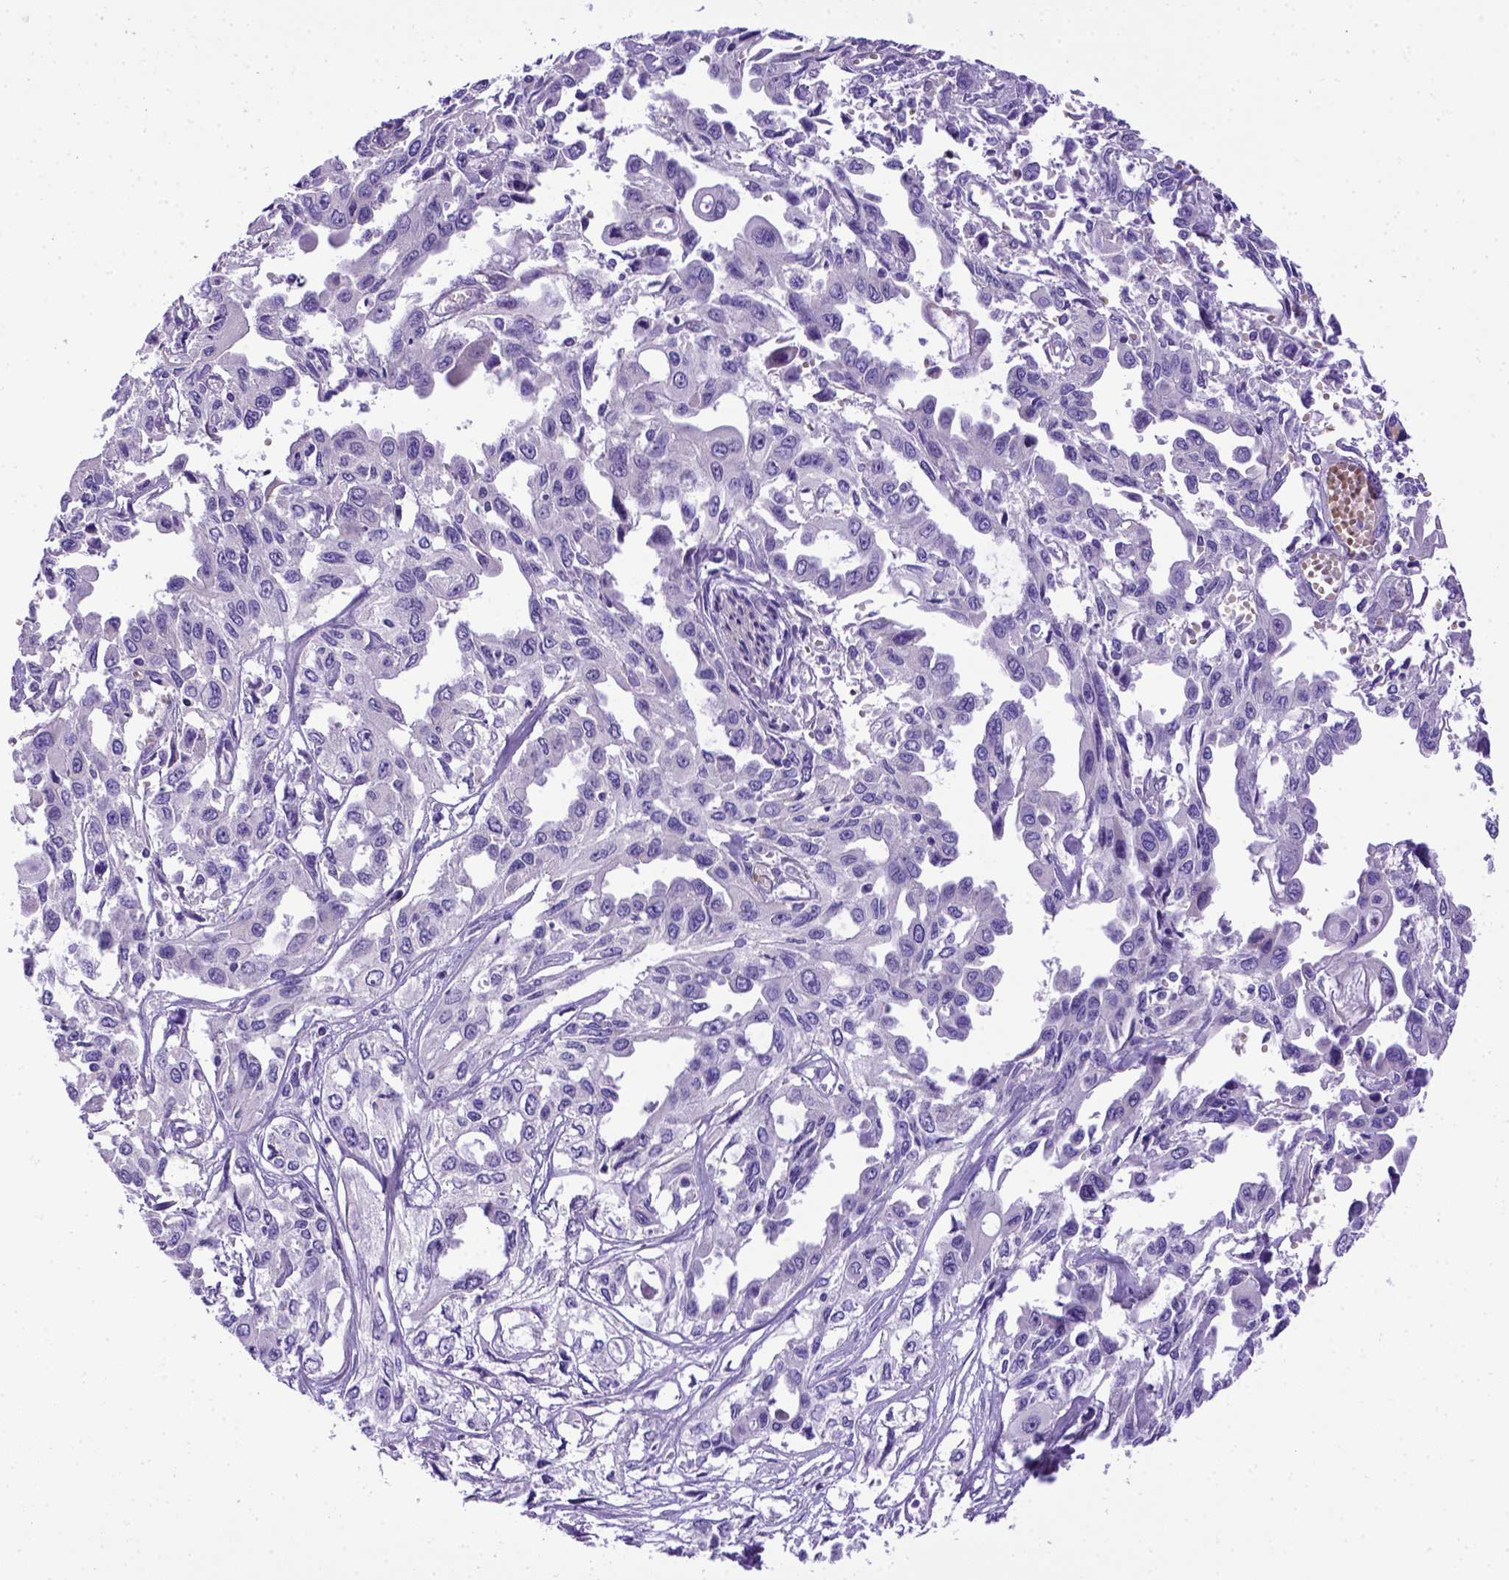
{"staining": {"intensity": "negative", "quantity": "none", "location": "none"}, "tissue": "pancreatic cancer", "cell_type": "Tumor cells", "image_type": "cancer", "snomed": [{"axis": "morphology", "description": "Adenocarcinoma, NOS"}, {"axis": "topography", "description": "Pancreas"}], "caption": "Protein analysis of pancreatic adenocarcinoma shows no significant staining in tumor cells.", "gene": "ADAM12", "patient": {"sex": "female", "age": 55}}